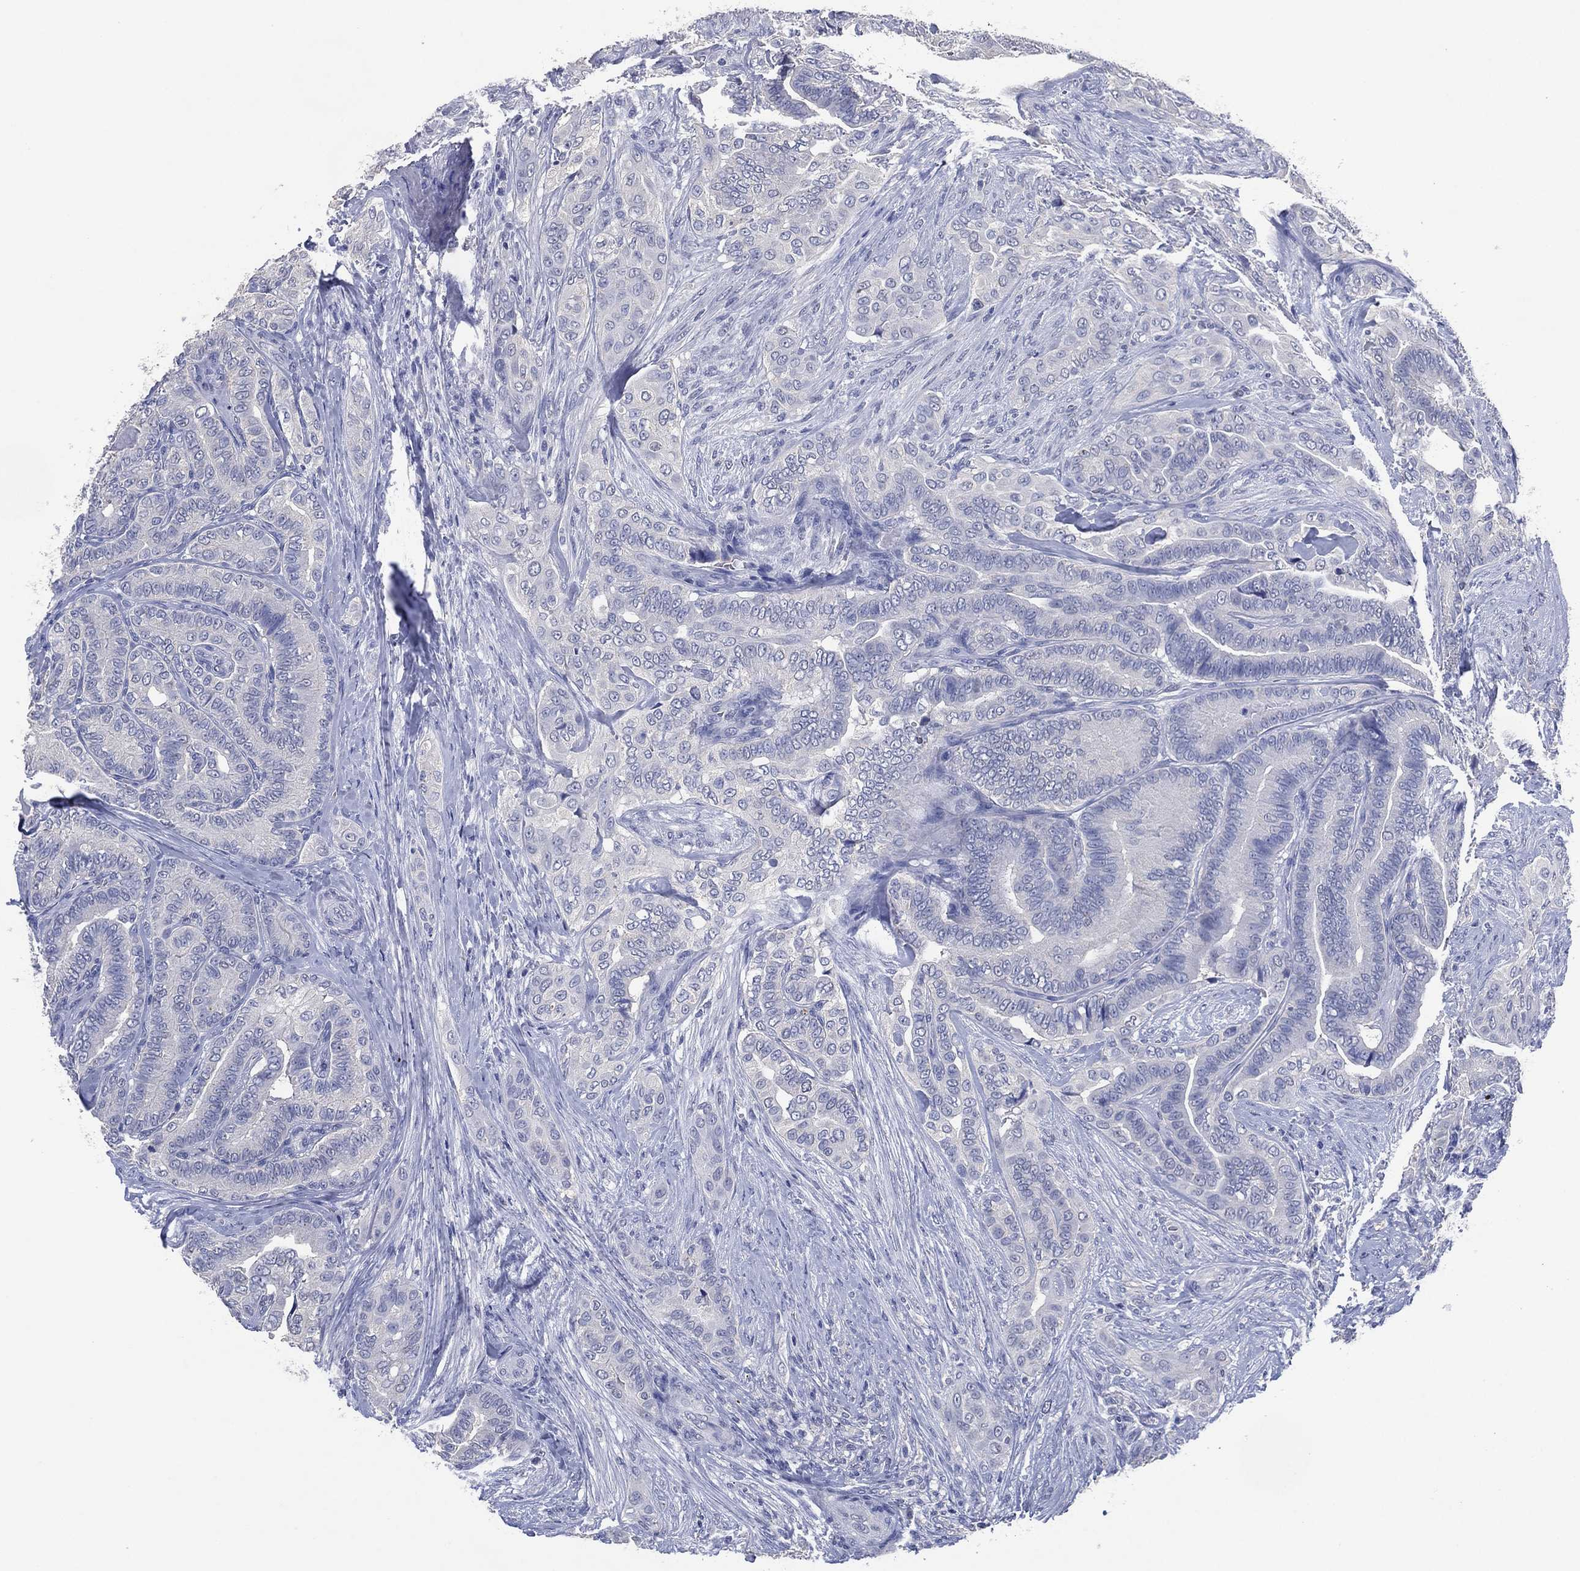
{"staining": {"intensity": "negative", "quantity": "none", "location": "none"}, "tissue": "thyroid cancer", "cell_type": "Tumor cells", "image_type": "cancer", "snomed": [{"axis": "morphology", "description": "Papillary adenocarcinoma, NOS"}, {"axis": "topography", "description": "Thyroid gland"}], "caption": "Thyroid cancer (papillary adenocarcinoma) was stained to show a protein in brown. There is no significant positivity in tumor cells.", "gene": "FSCN2", "patient": {"sex": "male", "age": 61}}